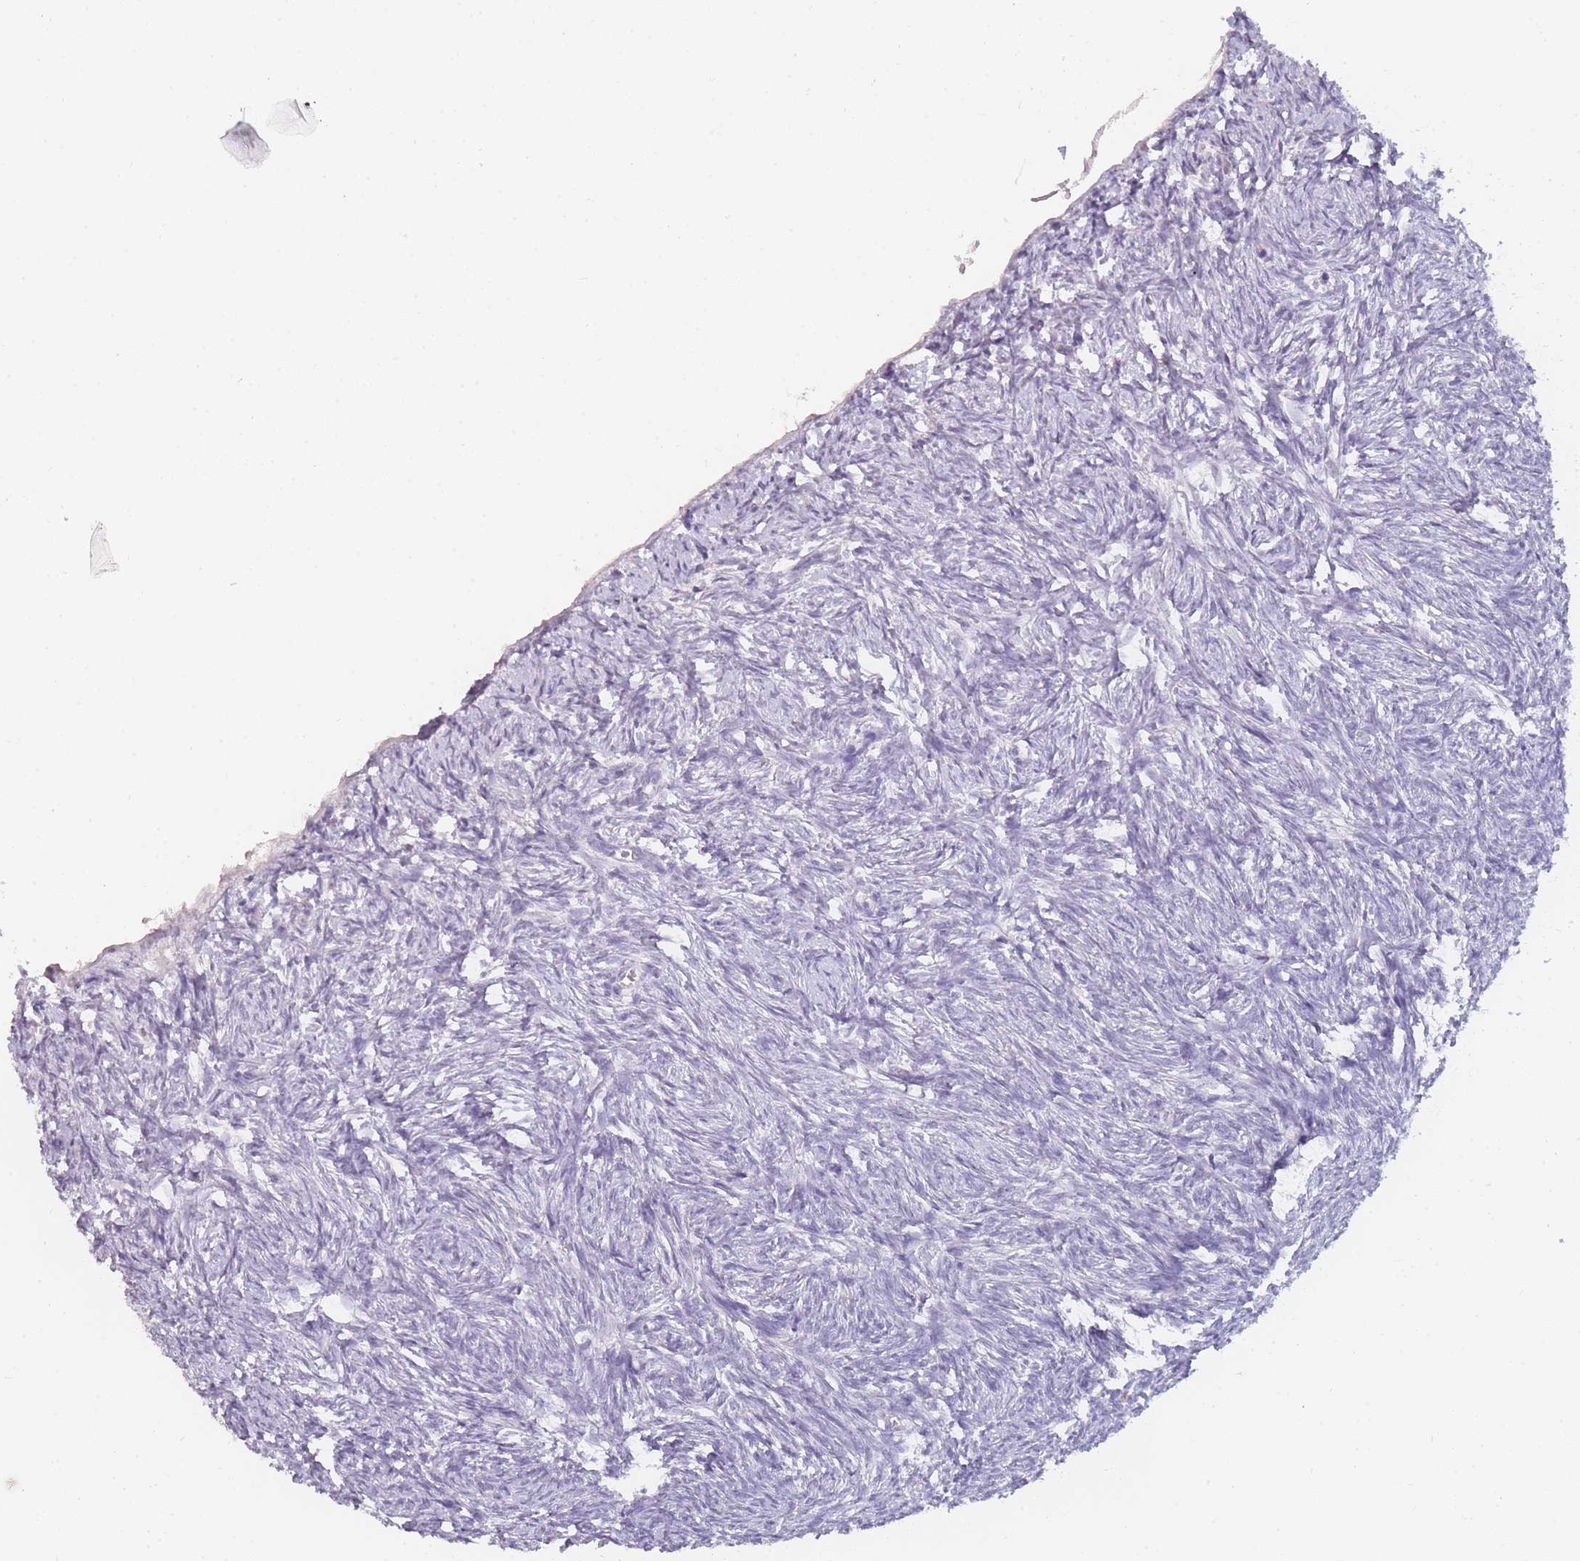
{"staining": {"intensity": "negative", "quantity": "none", "location": "none"}, "tissue": "ovary", "cell_type": "Ovarian stroma cells", "image_type": "normal", "snomed": [{"axis": "morphology", "description": "Normal tissue, NOS"}, {"axis": "topography", "description": "Ovary"}], "caption": "The histopathology image reveals no staining of ovarian stroma cells in unremarkable ovary.", "gene": "INS", "patient": {"sex": "female", "age": 51}}